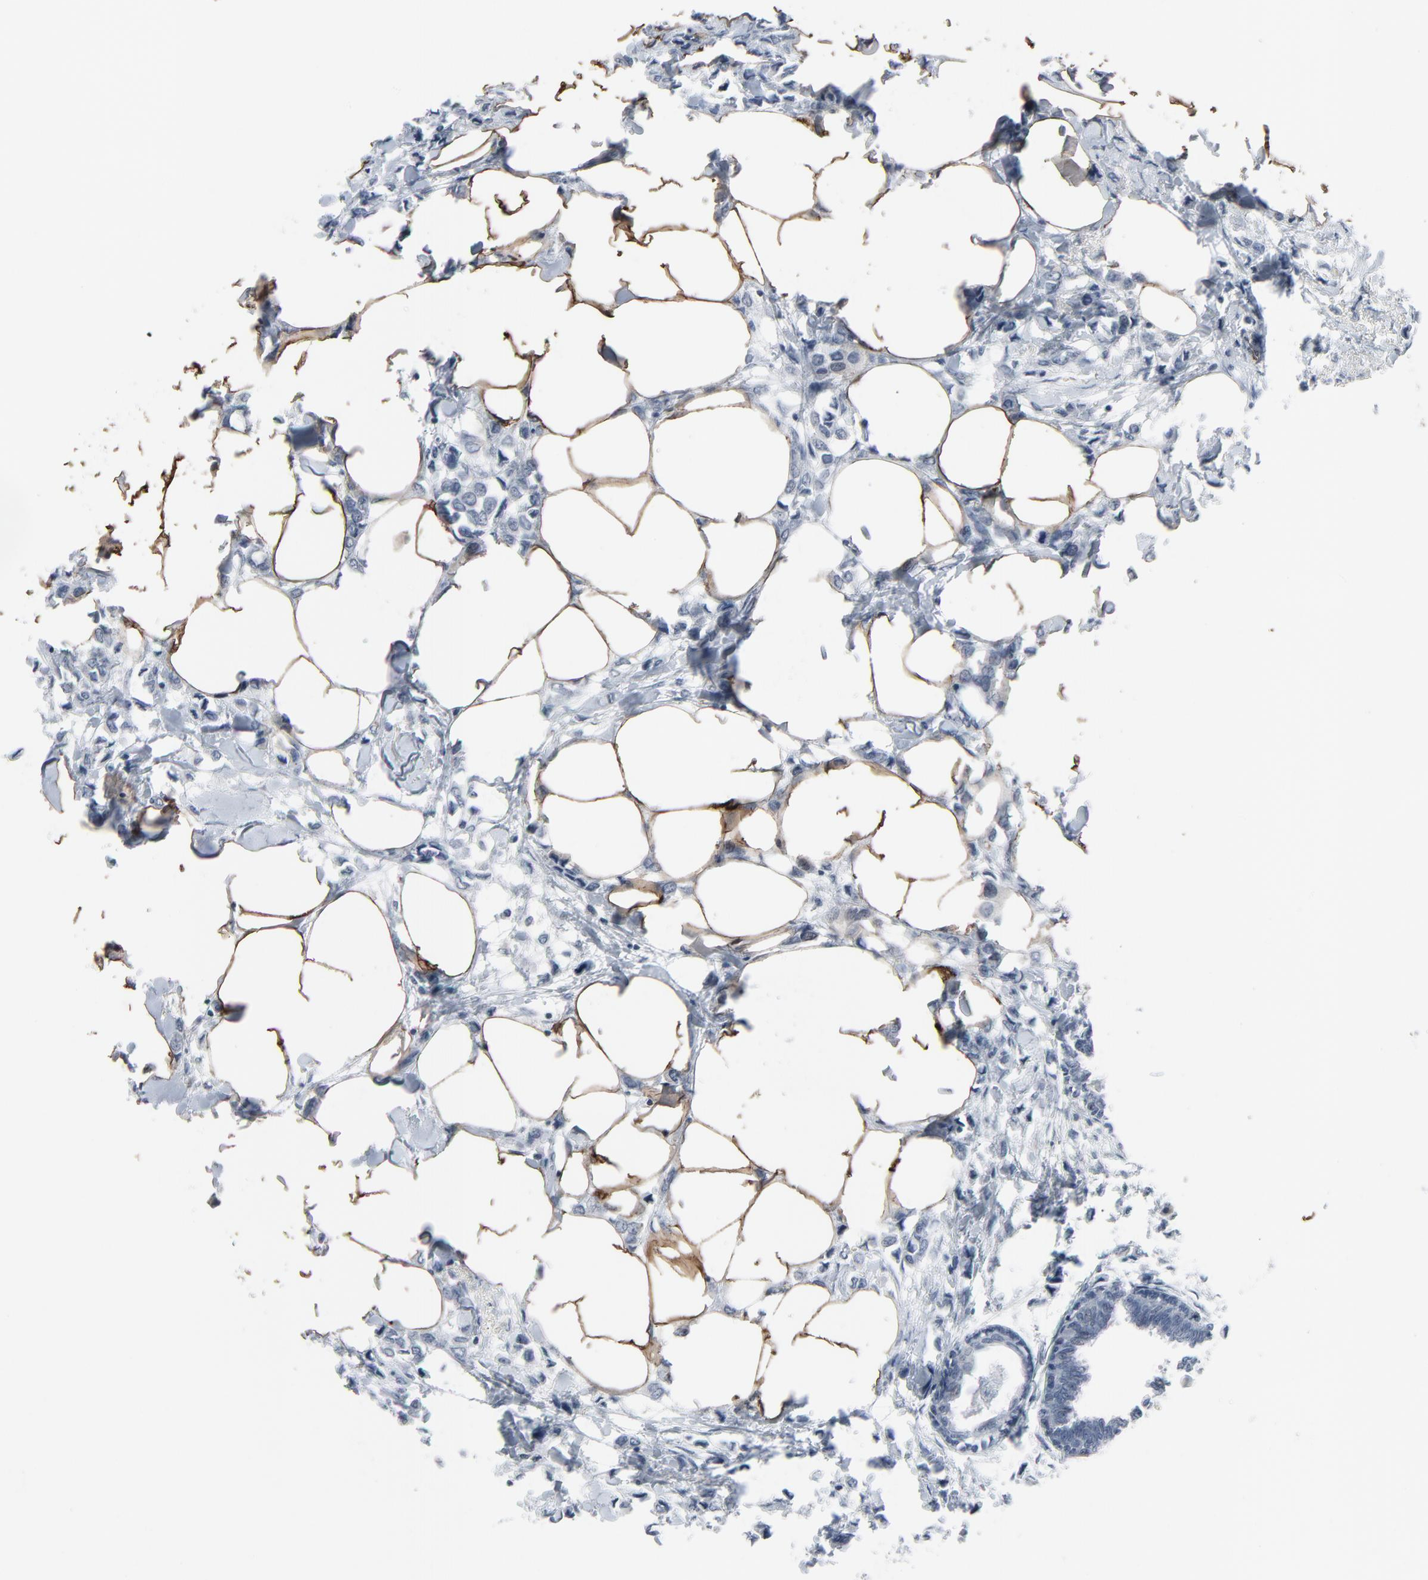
{"staining": {"intensity": "negative", "quantity": "none", "location": "none"}, "tissue": "breast cancer", "cell_type": "Tumor cells", "image_type": "cancer", "snomed": [{"axis": "morphology", "description": "Lobular carcinoma"}, {"axis": "topography", "description": "Breast"}], "caption": "Breast lobular carcinoma was stained to show a protein in brown. There is no significant staining in tumor cells.", "gene": "SAGE1", "patient": {"sex": "female", "age": 51}}